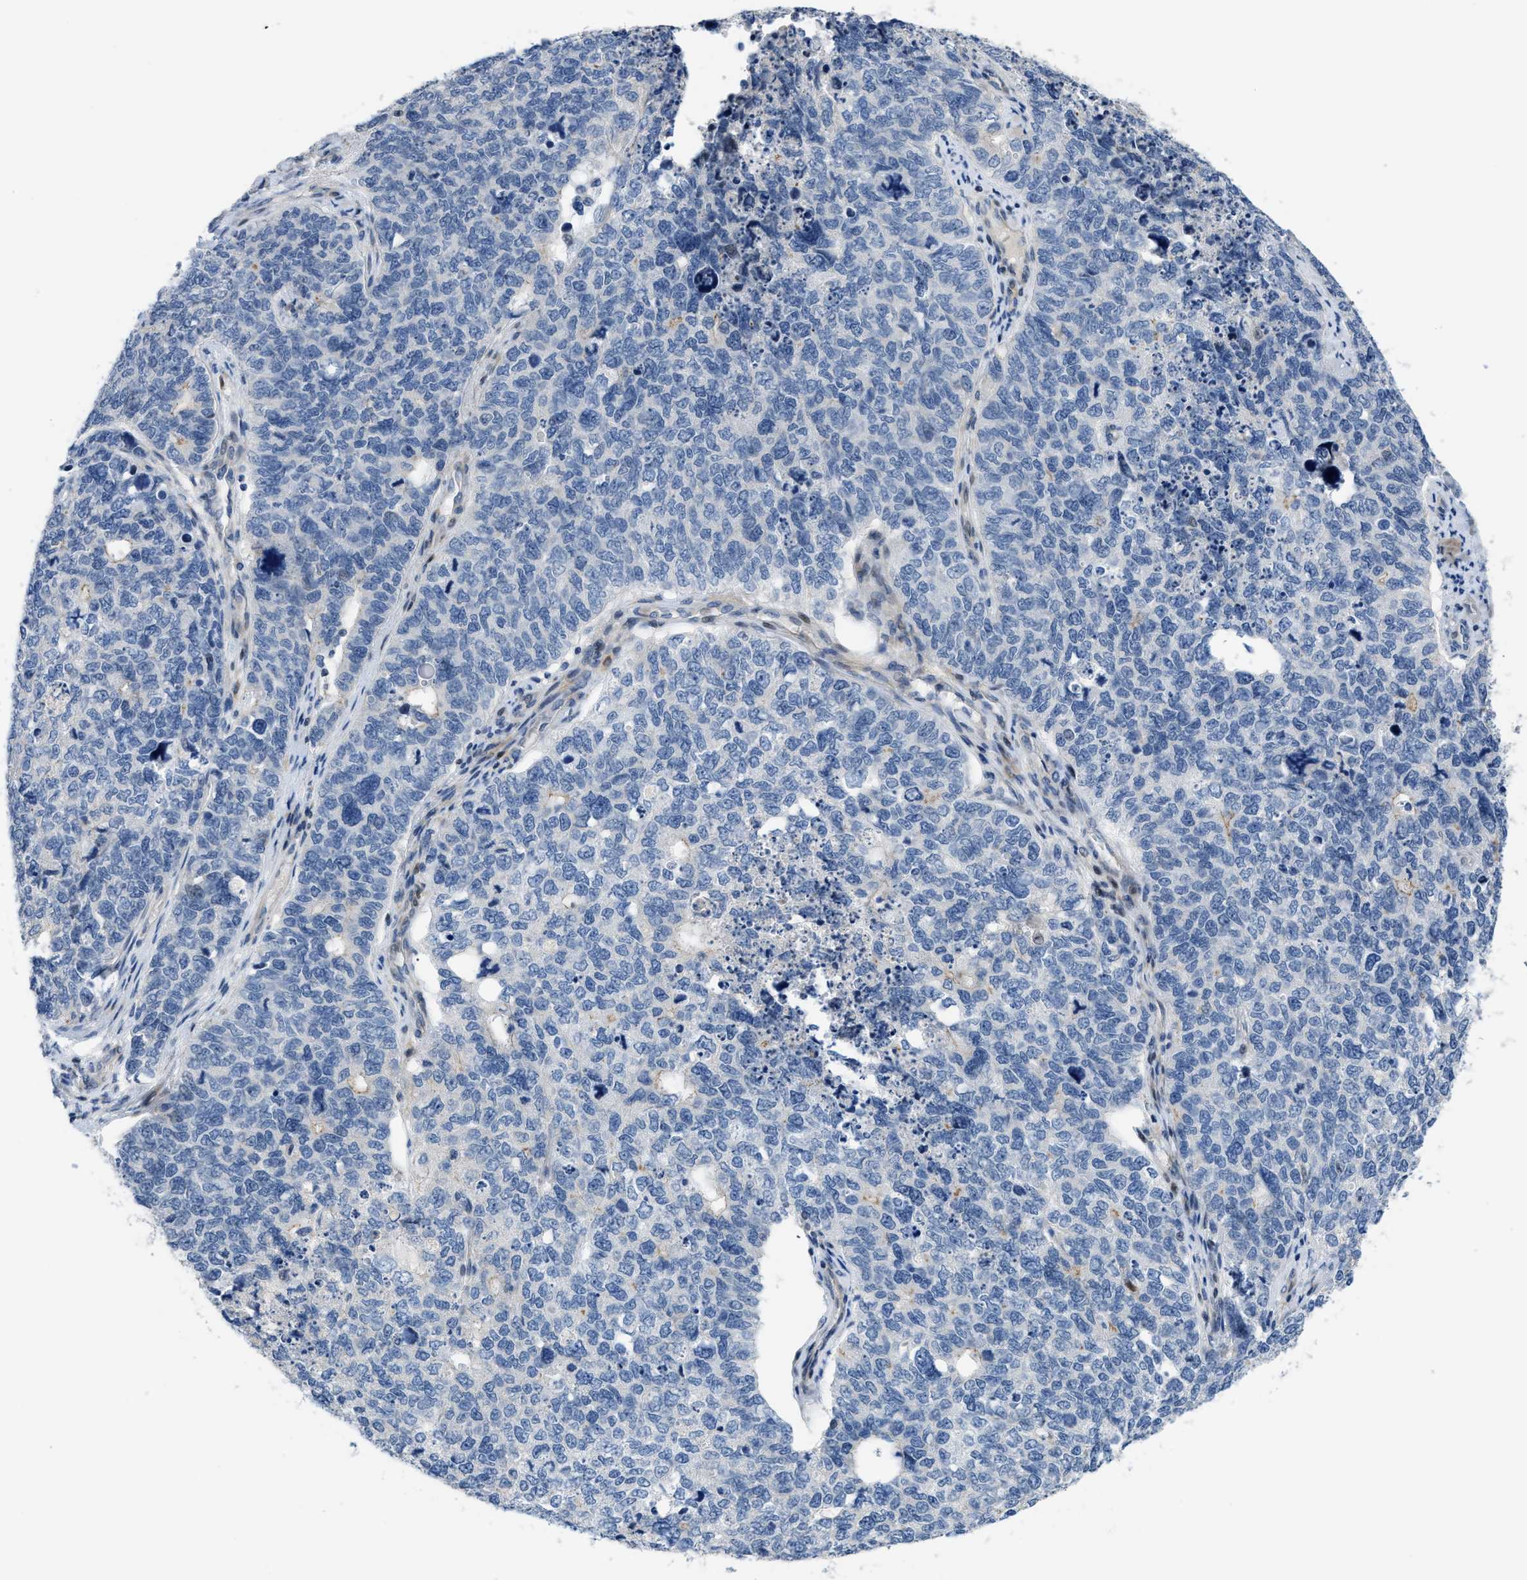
{"staining": {"intensity": "negative", "quantity": "none", "location": "none"}, "tissue": "cervical cancer", "cell_type": "Tumor cells", "image_type": "cancer", "snomed": [{"axis": "morphology", "description": "Squamous cell carcinoma, NOS"}, {"axis": "topography", "description": "Cervix"}], "caption": "Protein analysis of cervical cancer (squamous cell carcinoma) reveals no significant expression in tumor cells.", "gene": "FDCSP", "patient": {"sex": "female", "age": 63}}